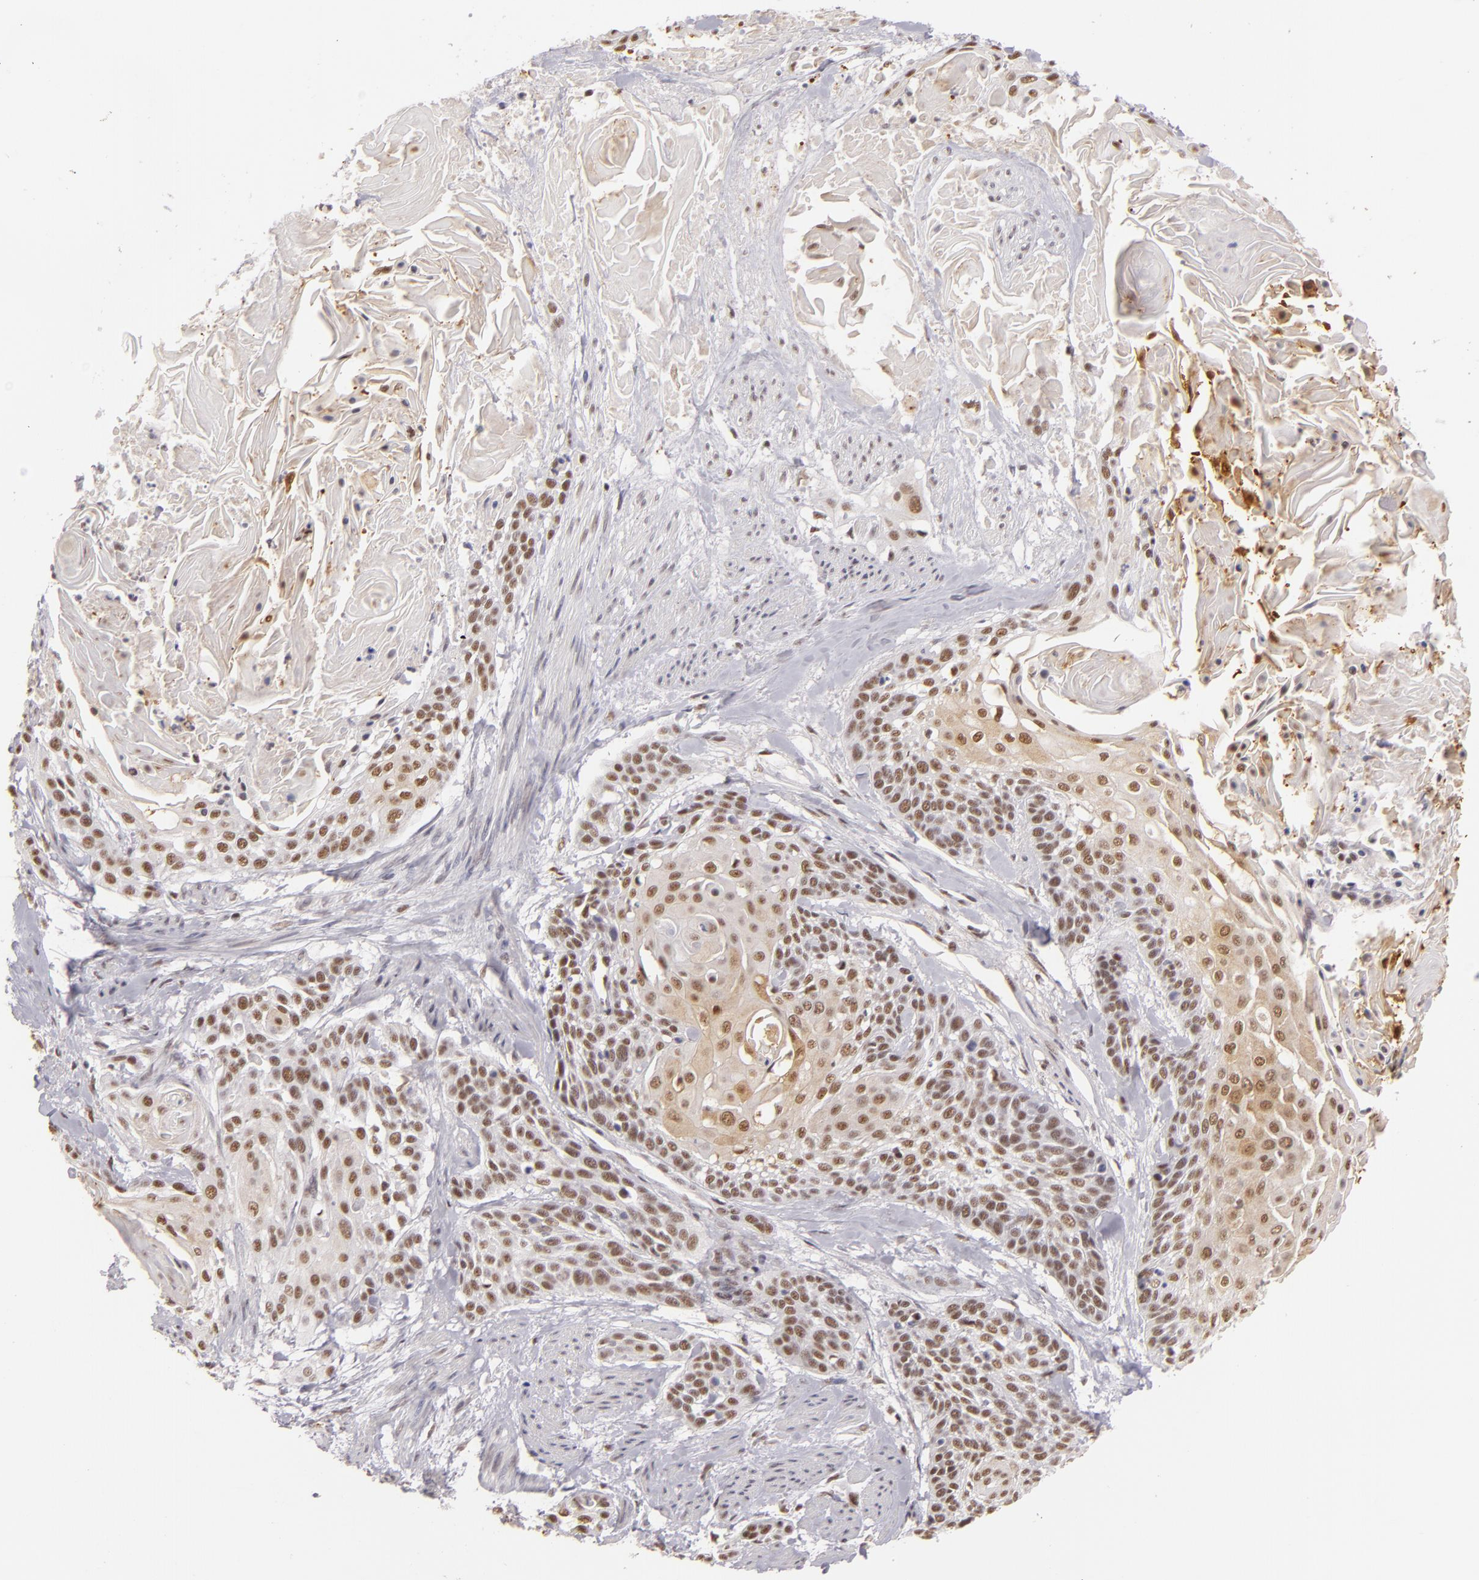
{"staining": {"intensity": "moderate", "quantity": ">75%", "location": "nuclear"}, "tissue": "cervical cancer", "cell_type": "Tumor cells", "image_type": "cancer", "snomed": [{"axis": "morphology", "description": "Squamous cell carcinoma, NOS"}, {"axis": "topography", "description": "Cervix"}], "caption": "IHC image of neoplastic tissue: cervical cancer (squamous cell carcinoma) stained using immunohistochemistry exhibits medium levels of moderate protein expression localized specifically in the nuclear of tumor cells, appearing as a nuclear brown color.", "gene": "INTS6", "patient": {"sex": "female", "age": 57}}